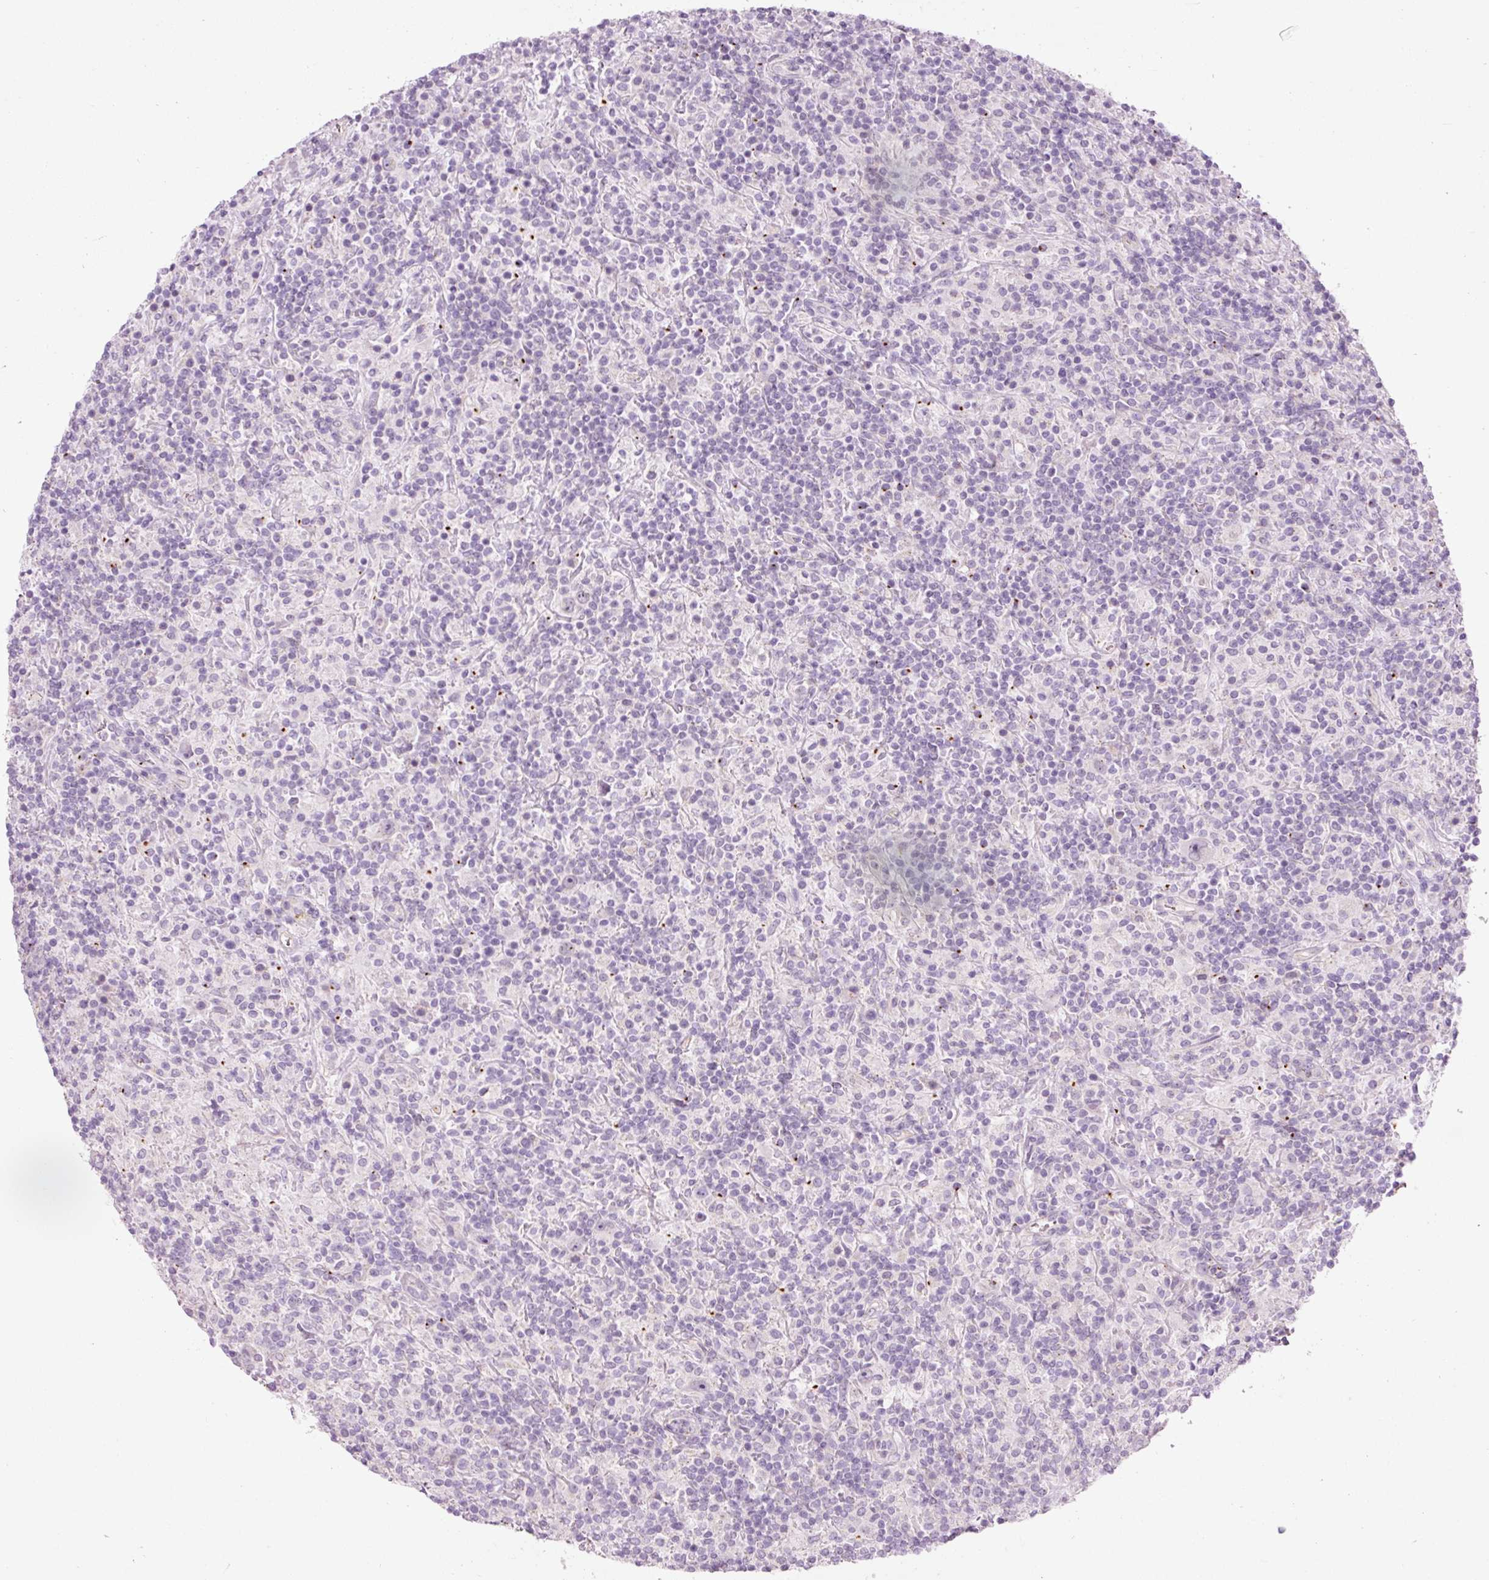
{"staining": {"intensity": "negative", "quantity": "none", "location": "none"}, "tissue": "lymphoma", "cell_type": "Tumor cells", "image_type": "cancer", "snomed": [{"axis": "morphology", "description": "Hodgkin's disease, NOS"}, {"axis": "topography", "description": "Lymph node"}], "caption": "A histopathology image of human Hodgkin's disease is negative for staining in tumor cells.", "gene": "HSPA4L", "patient": {"sex": "male", "age": 70}}